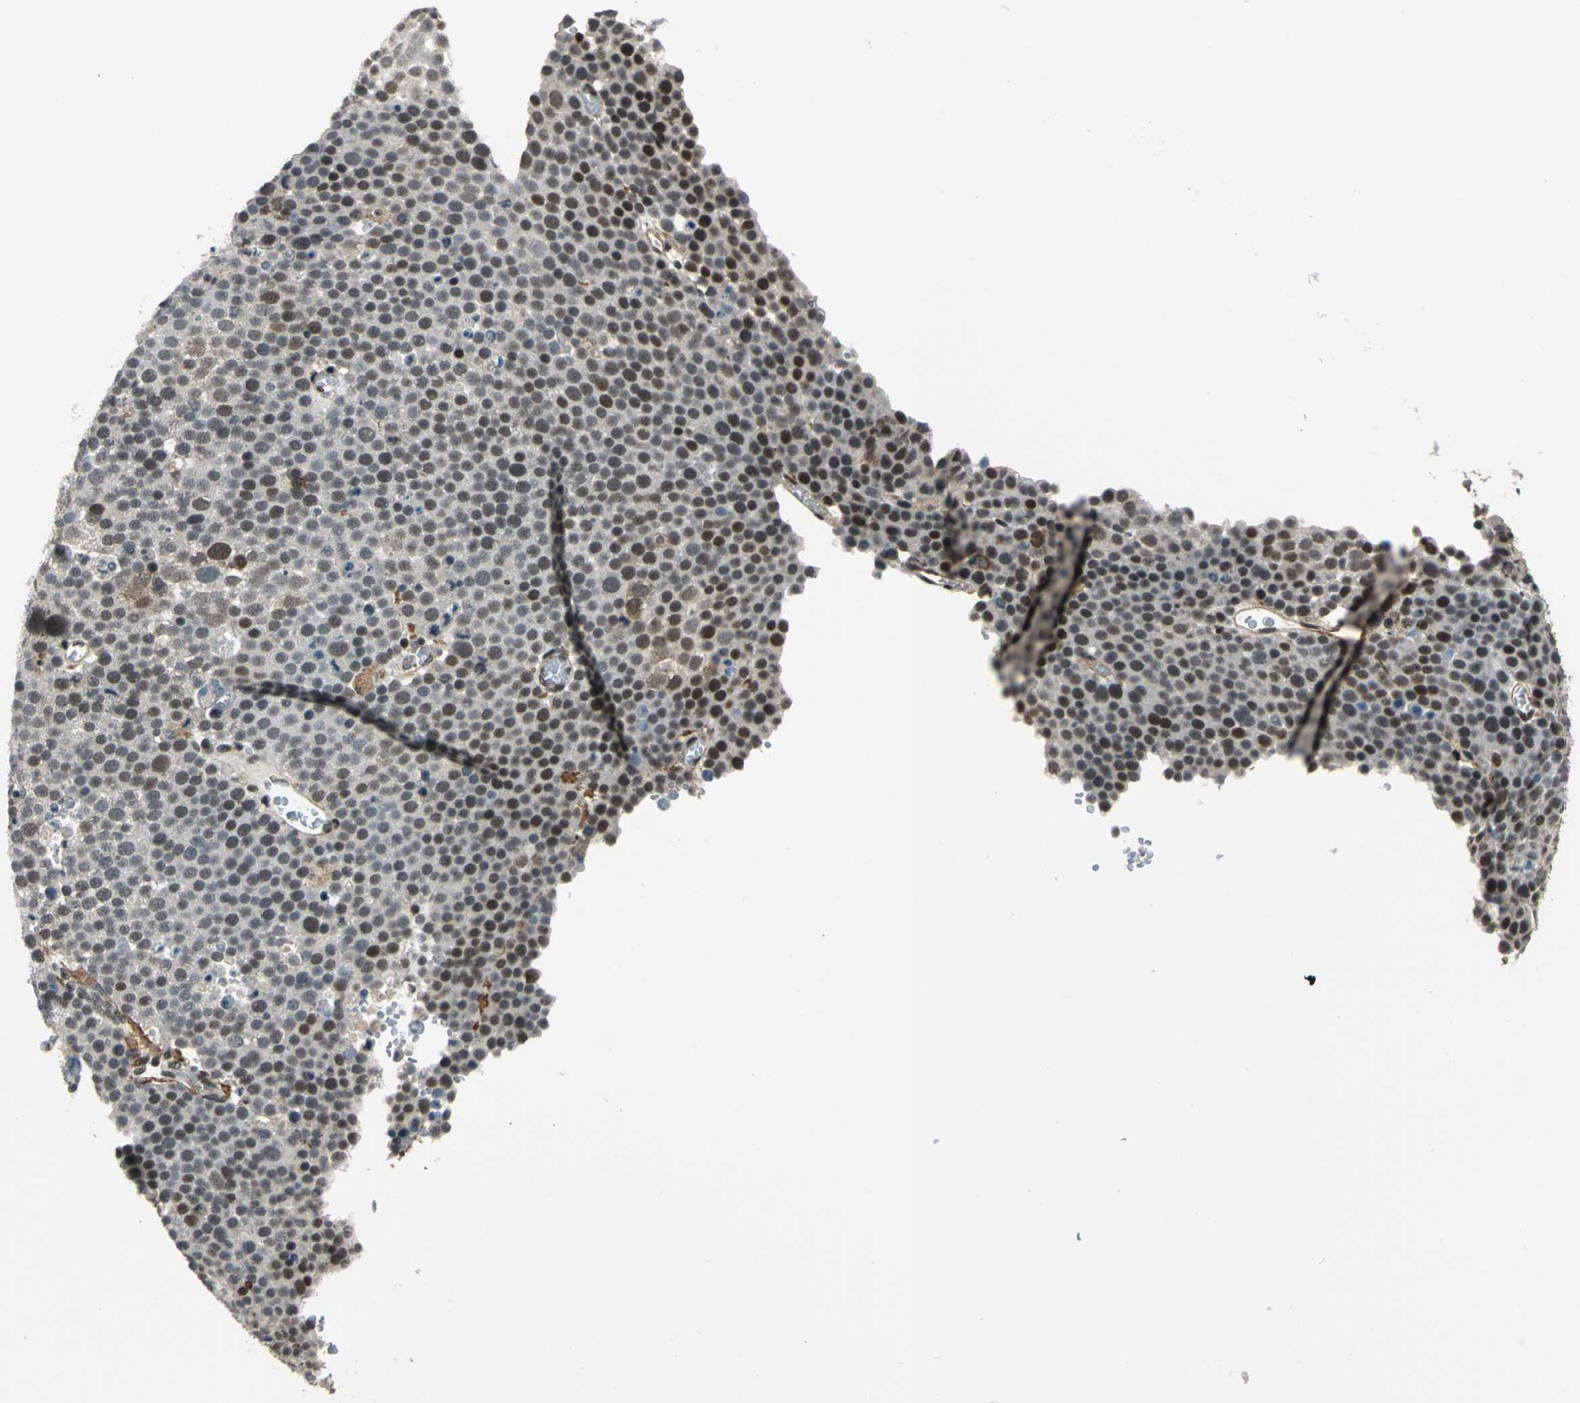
{"staining": {"intensity": "weak", "quantity": "25%-75%", "location": "nuclear"}, "tissue": "testis cancer", "cell_type": "Tumor cells", "image_type": "cancer", "snomed": [{"axis": "morphology", "description": "Seminoma, NOS"}, {"axis": "topography", "description": "Testis"}], "caption": "Immunohistochemistry histopathology image of neoplastic tissue: human testis cancer (seminoma) stained using immunohistochemistry reveals low levels of weak protein expression localized specifically in the nuclear of tumor cells, appearing as a nuclear brown color.", "gene": "NR2C2", "patient": {"sex": "male", "age": 71}}